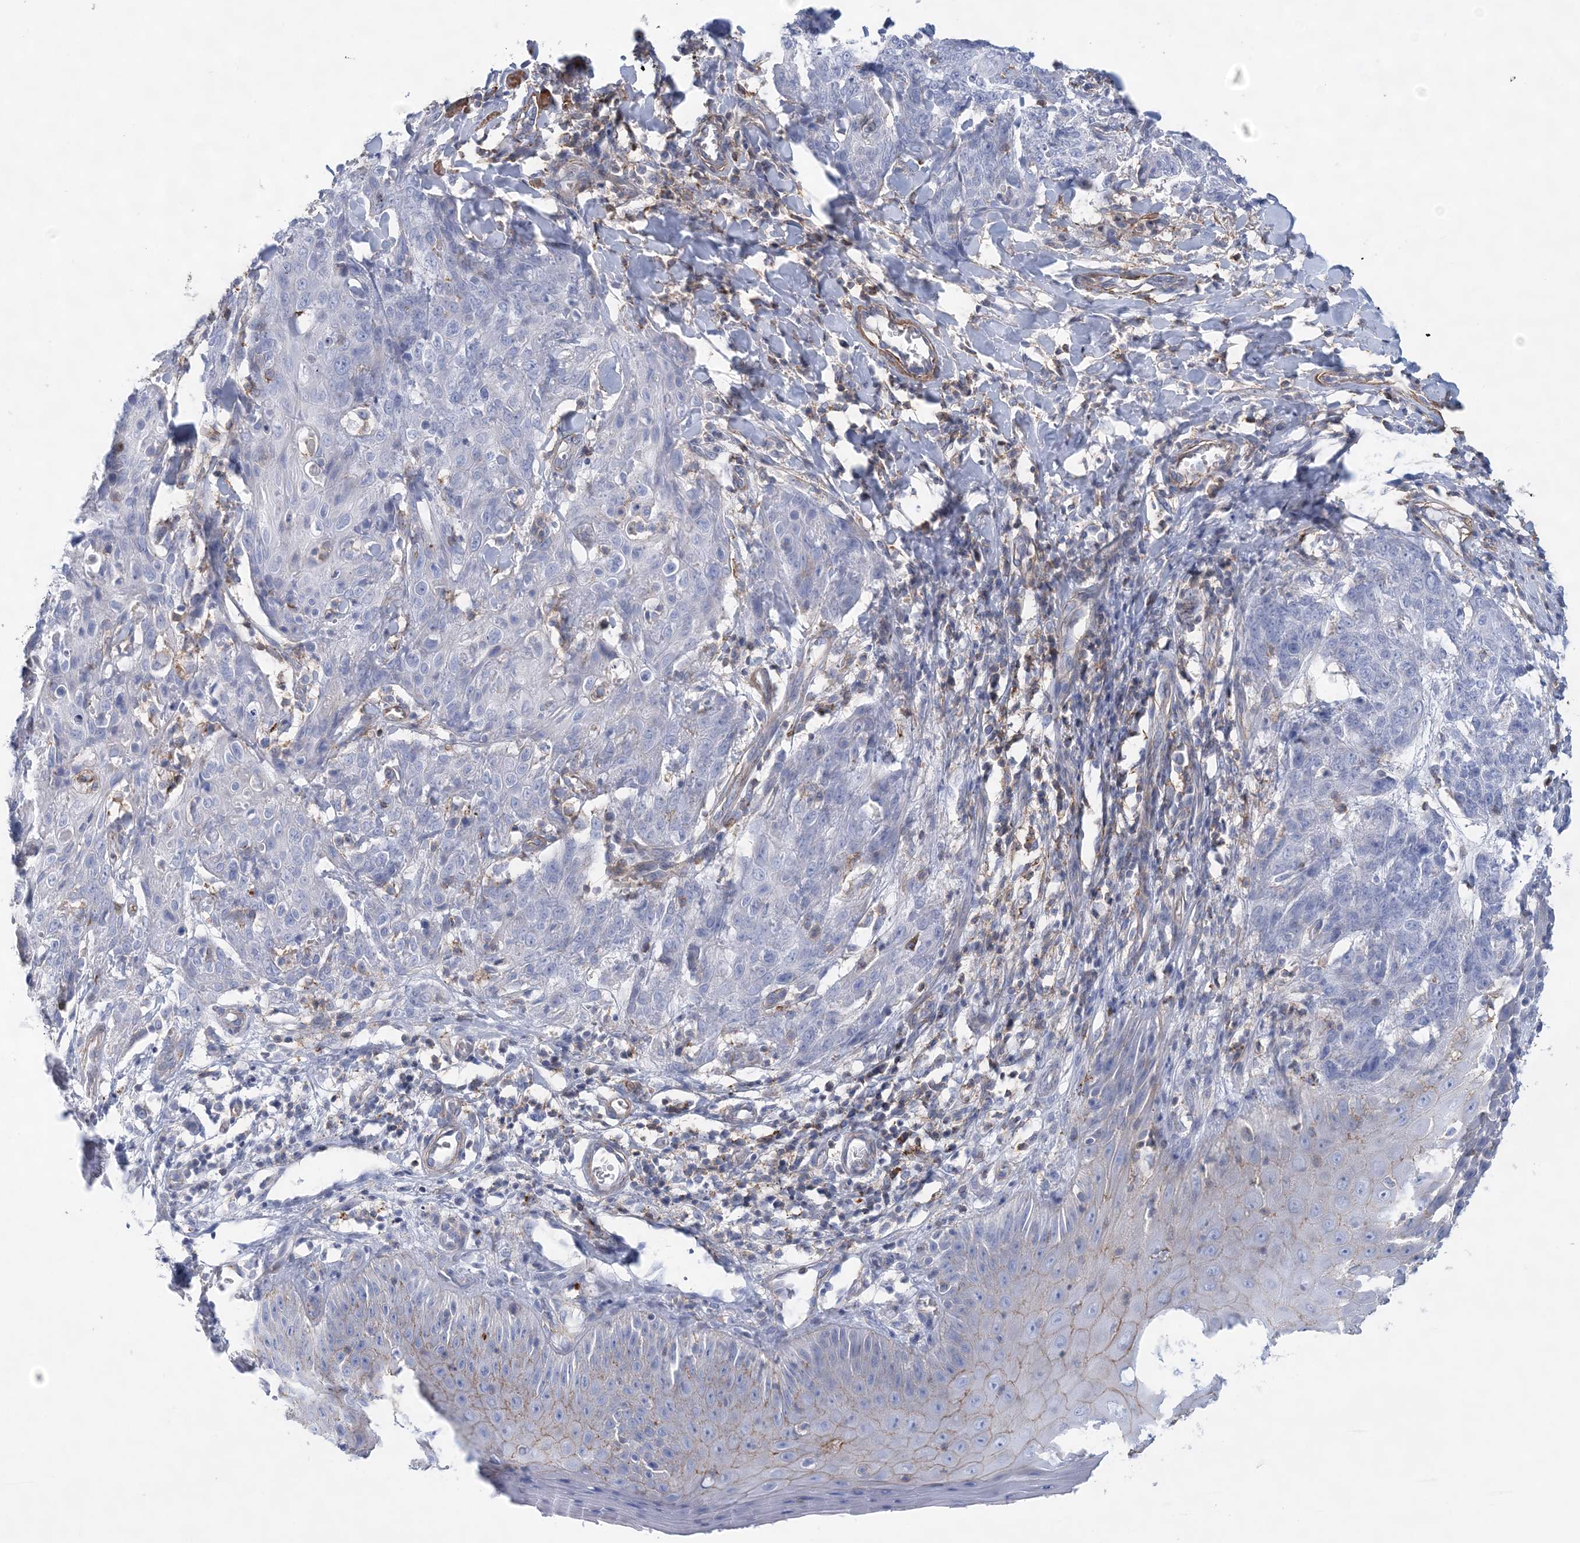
{"staining": {"intensity": "negative", "quantity": "none", "location": "none"}, "tissue": "skin cancer", "cell_type": "Tumor cells", "image_type": "cancer", "snomed": [{"axis": "morphology", "description": "Squamous cell carcinoma, NOS"}, {"axis": "topography", "description": "Skin"}, {"axis": "topography", "description": "Vulva"}], "caption": "This is a image of IHC staining of squamous cell carcinoma (skin), which shows no expression in tumor cells.", "gene": "C11orf21", "patient": {"sex": "female", "age": 85}}